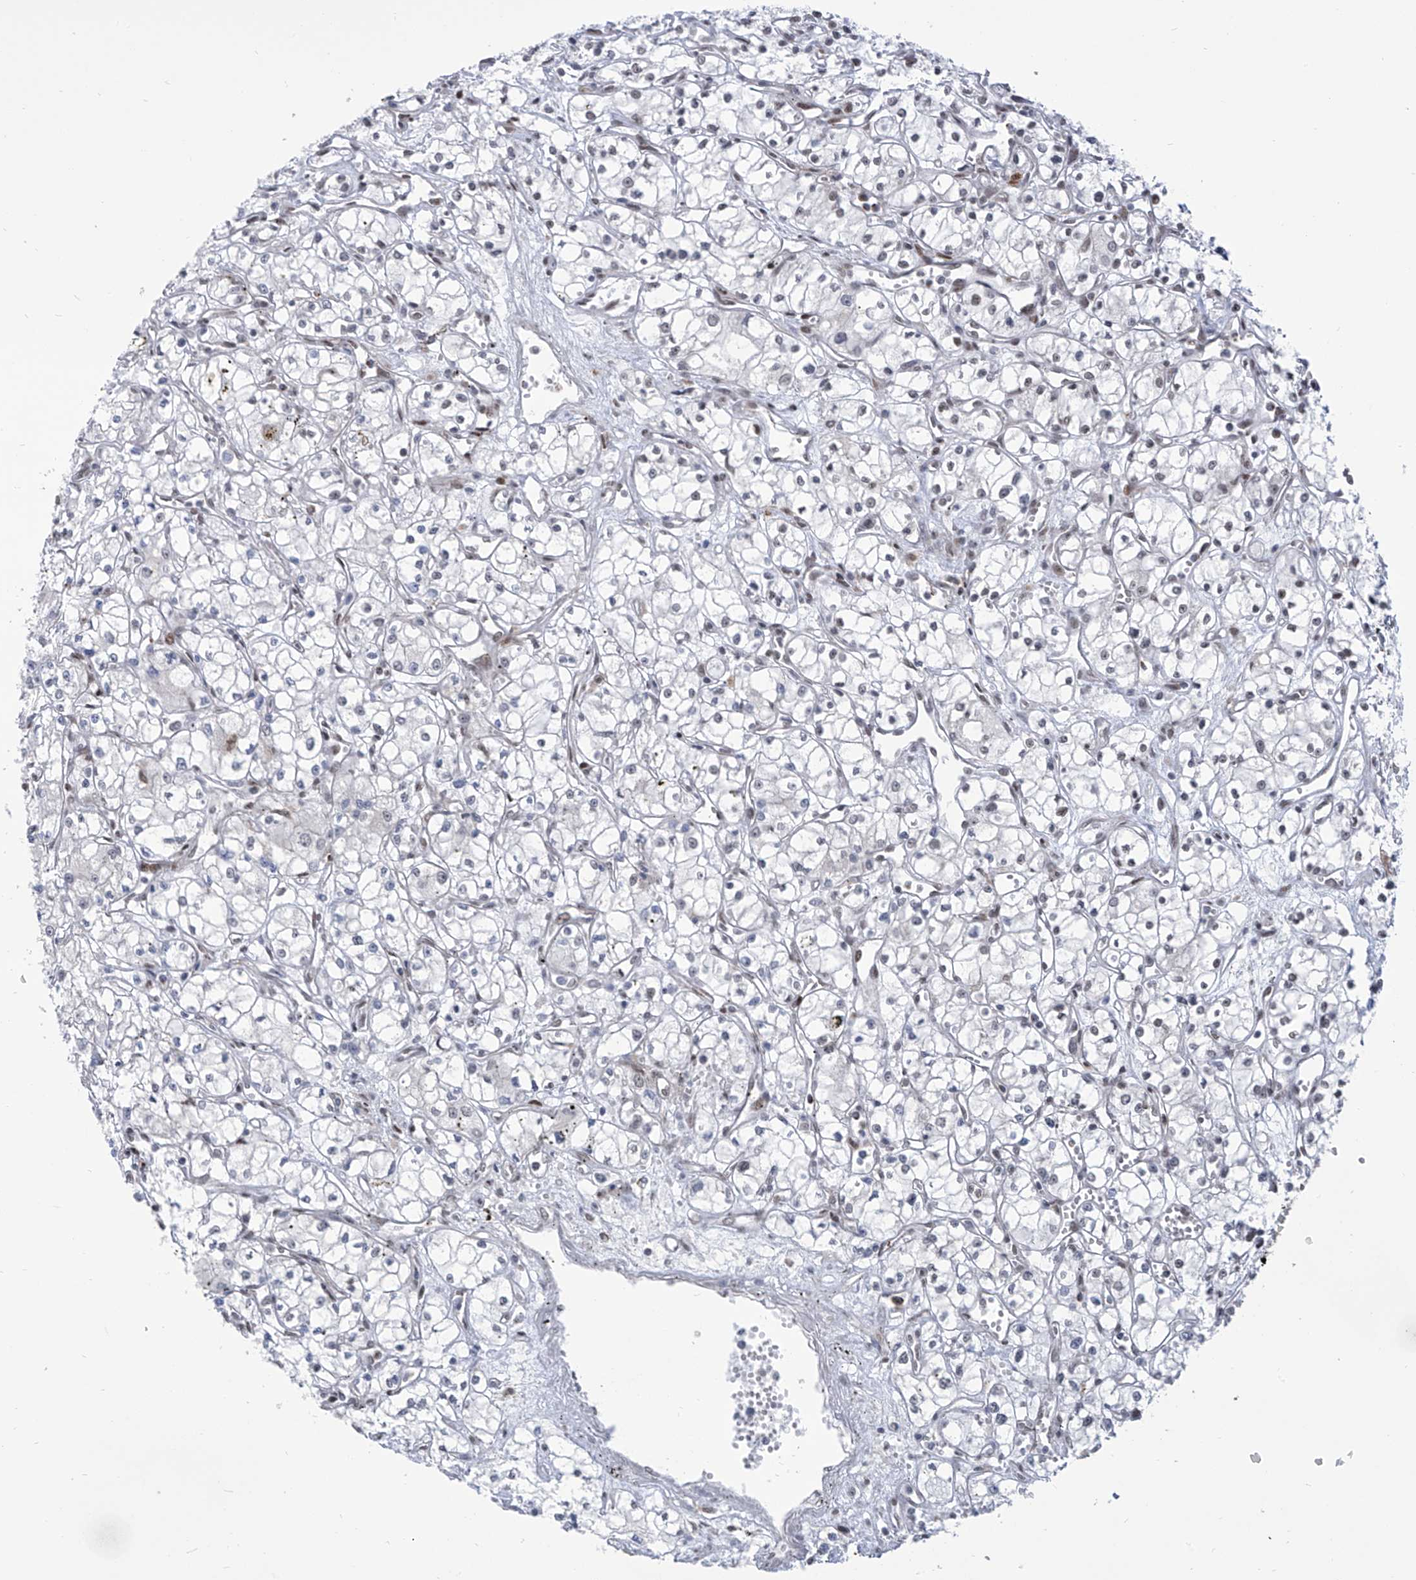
{"staining": {"intensity": "negative", "quantity": "none", "location": "none"}, "tissue": "renal cancer", "cell_type": "Tumor cells", "image_type": "cancer", "snomed": [{"axis": "morphology", "description": "Adenocarcinoma, NOS"}, {"axis": "topography", "description": "Kidney"}], "caption": "The histopathology image exhibits no staining of tumor cells in renal cancer.", "gene": "CEP290", "patient": {"sex": "male", "age": 59}}